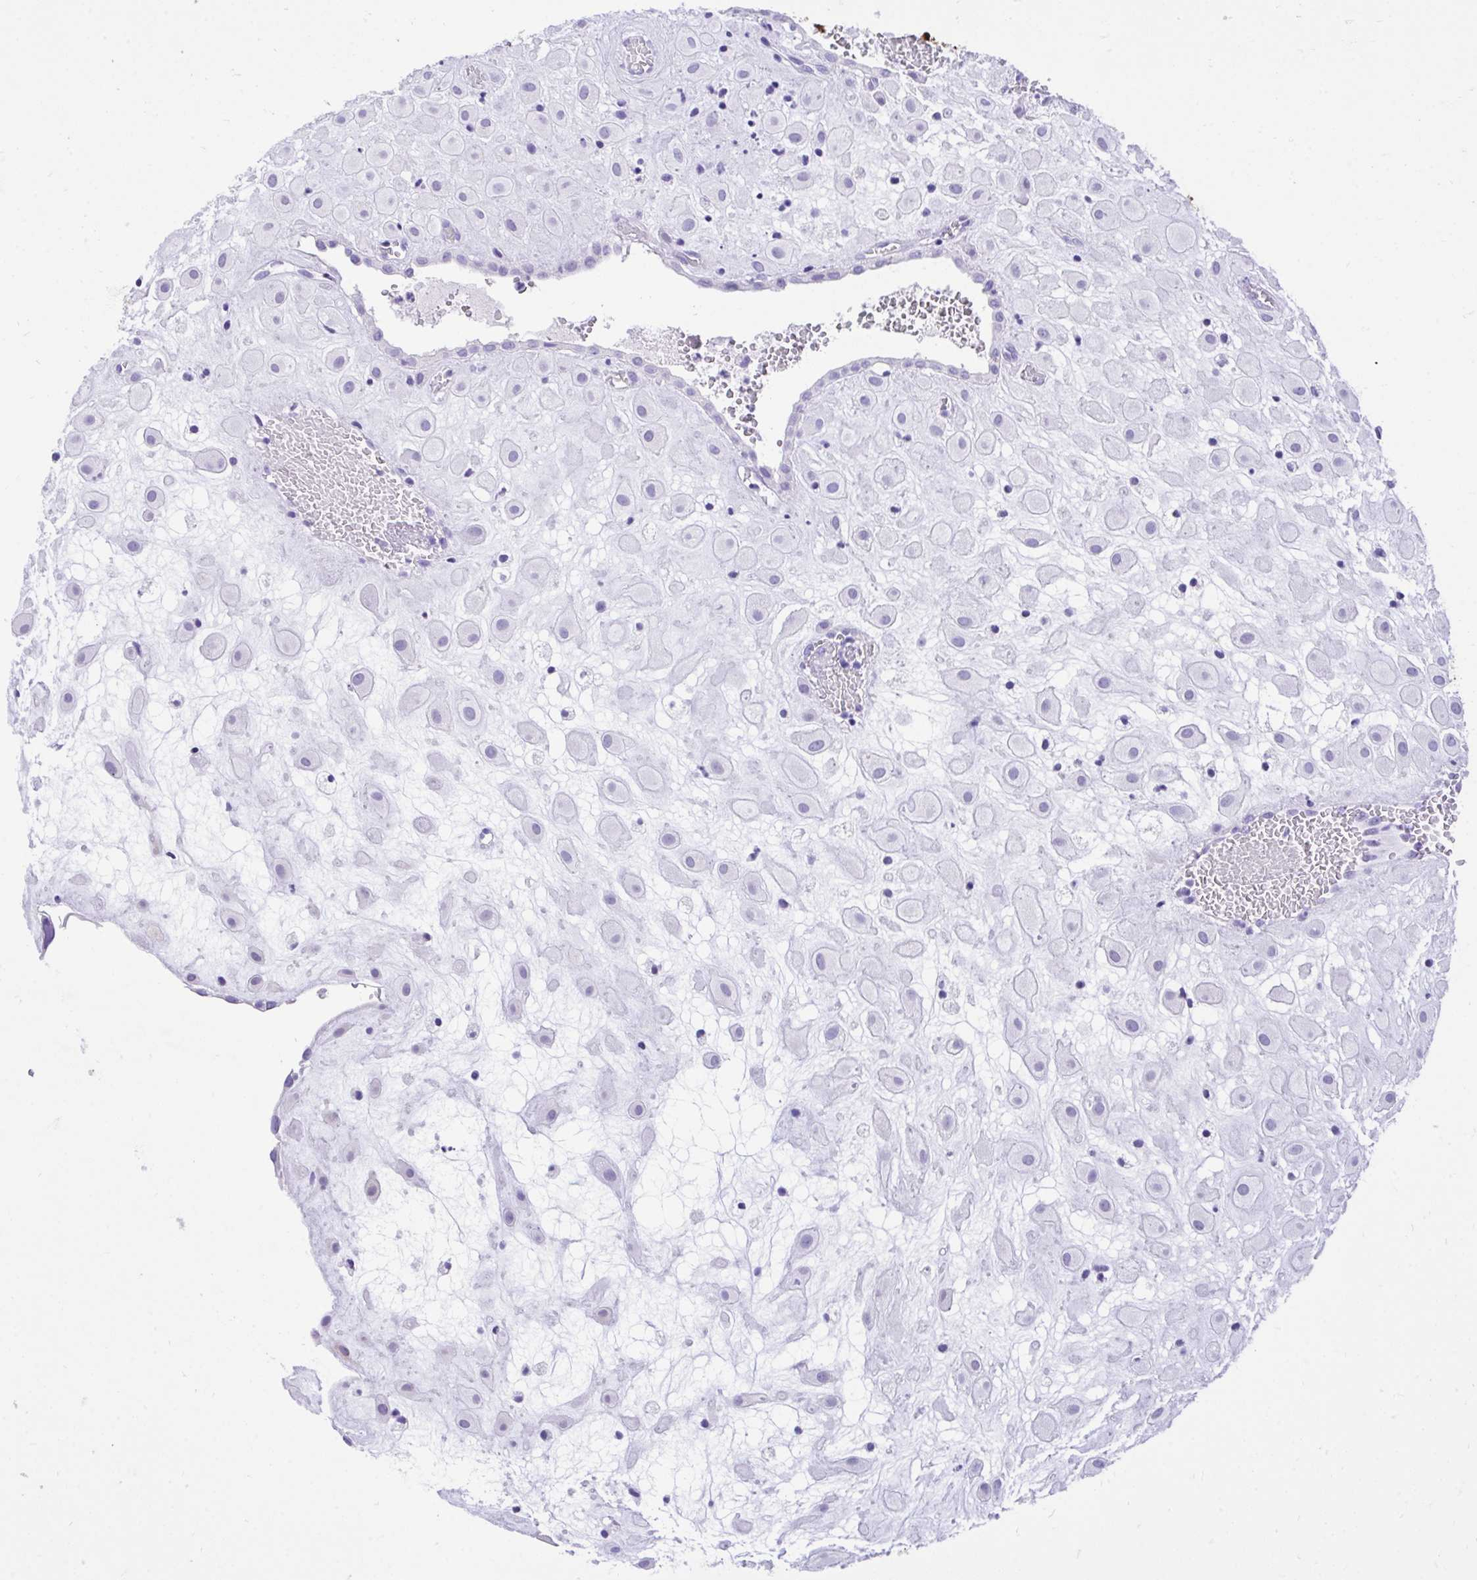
{"staining": {"intensity": "negative", "quantity": "none", "location": "none"}, "tissue": "placenta", "cell_type": "Decidual cells", "image_type": "normal", "snomed": [{"axis": "morphology", "description": "Normal tissue, NOS"}, {"axis": "topography", "description": "Placenta"}], "caption": "The histopathology image demonstrates no staining of decidual cells in benign placenta.", "gene": "KCNN4", "patient": {"sex": "female", "age": 24}}